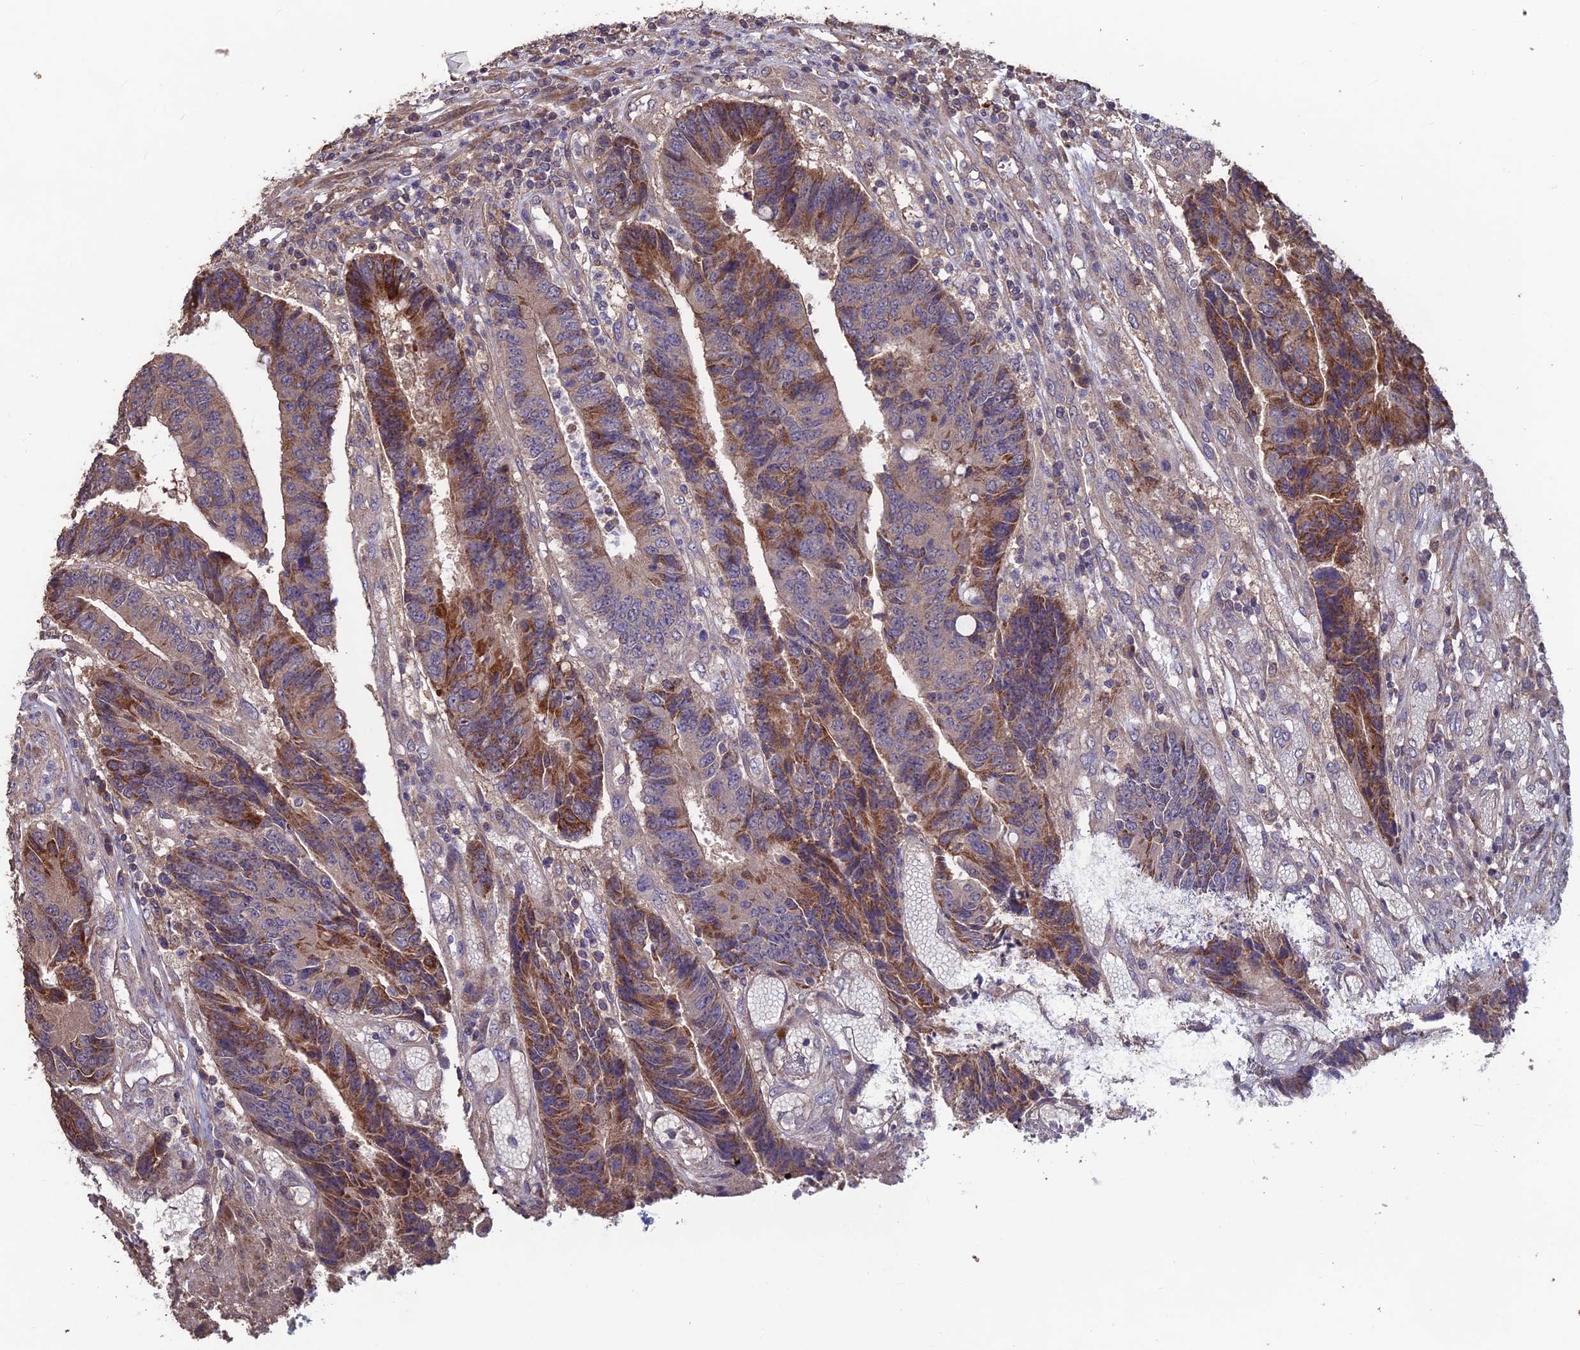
{"staining": {"intensity": "moderate", "quantity": ">75%", "location": "cytoplasmic/membranous"}, "tissue": "colorectal cancer", "cell_type": "Tumor cells", "image_type": "cancer", "snomed": [{"axis": "morphology", "description": "Adenocarcinoma, NOS"}, {"axis": "topography", "description": "Rectum"}], "caption": "Approximately >75% of tumor cells in colorectal cancer (adenocarcinoma) show moderate cytoplasmic/membranous protein staining as visualized by brown immunohistochemical staining.", "gene": "SHISA5", "patient": {"sex": "male", "age": 84}}